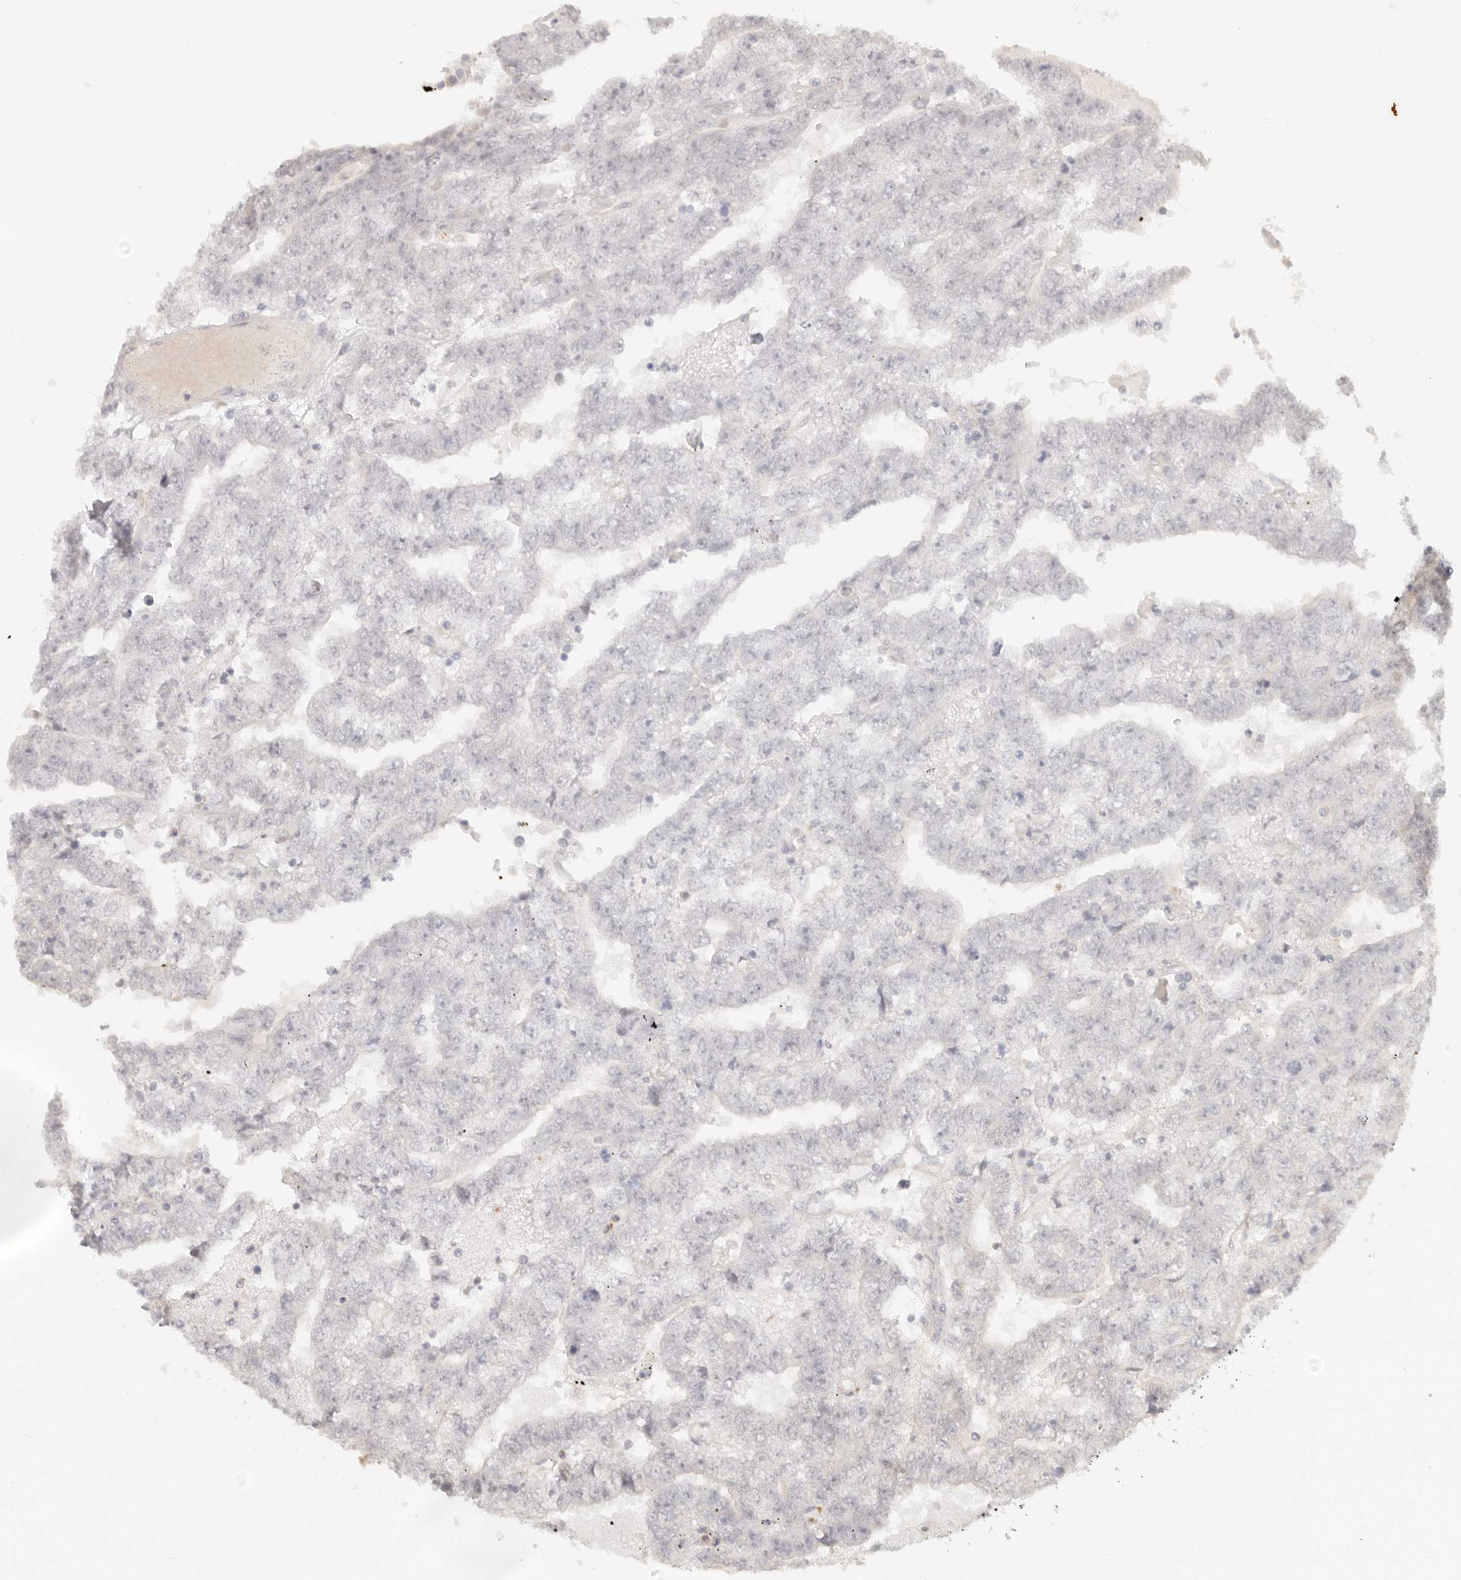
{"staining": {"intensity": "negative", "quantity": "none", "location": "none"}, "tissue": "testis cancer", "cell_type": "Tumor cells", "image_type": "cancer", "snomed": [{"axis": "morphology", "description": "Carcinoma, Embryonal, NOS"}, {"axis": "topography", "description": "Testis"}], "caption": "This image is of testis cancer stained with IHC to label a protein in brown with the nuclei are counter-stained blue. There is no expression in tumor cells.", "gene": "BAALC", "patient": {"sex": "male", "age": 25}}